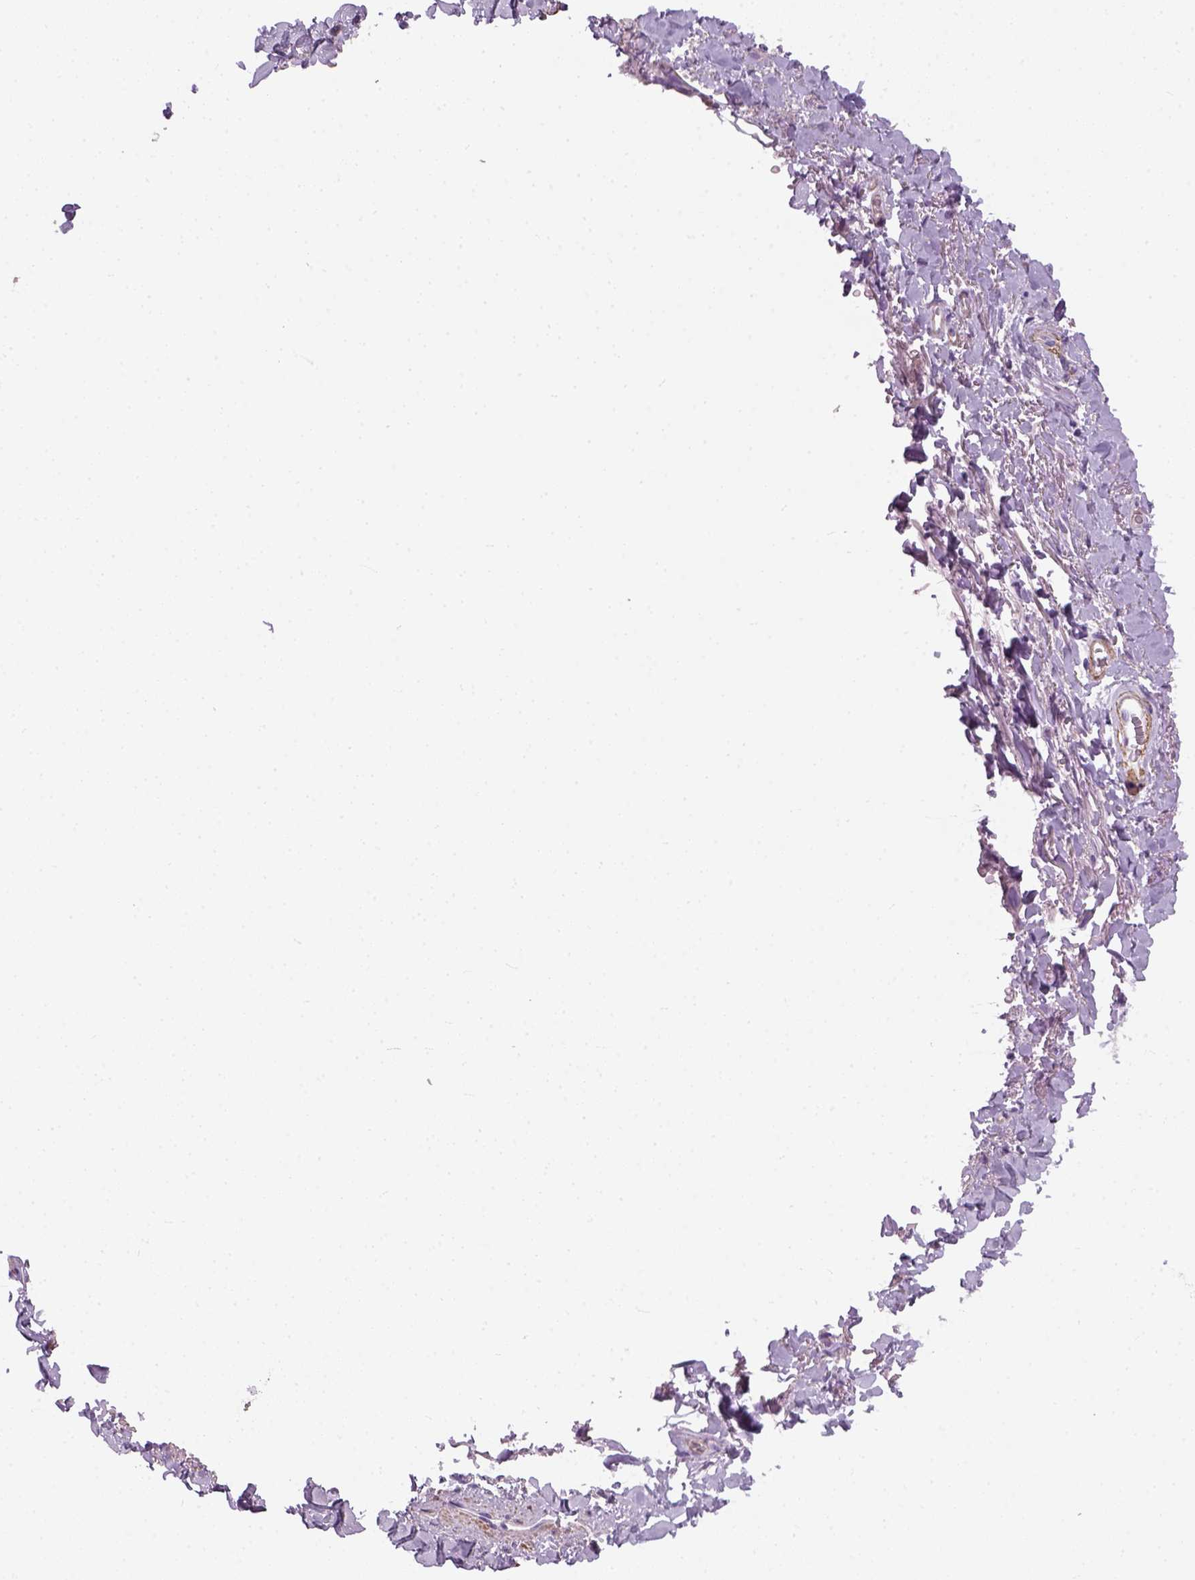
{"staining": {"intensity": "negative", "quantity": "none", "location": "none"}, "tissue": "adipose tissue", "cell_type": "Adipocytes", "image_type": "normal", "snomed": [{"axis": "morphology", "description": "Normal tissue, NOS"}, {"axis": "topography", "description": "Anal"}, {"axis": "topography", "description": "Peripheral nerve tissue"}], "caption": "The photomicrograph demonstrates no significant positivity in adipocytes of adipose tissue.", "gene": "FAM161A", "patient": {"sex": "male", "age": 53}}